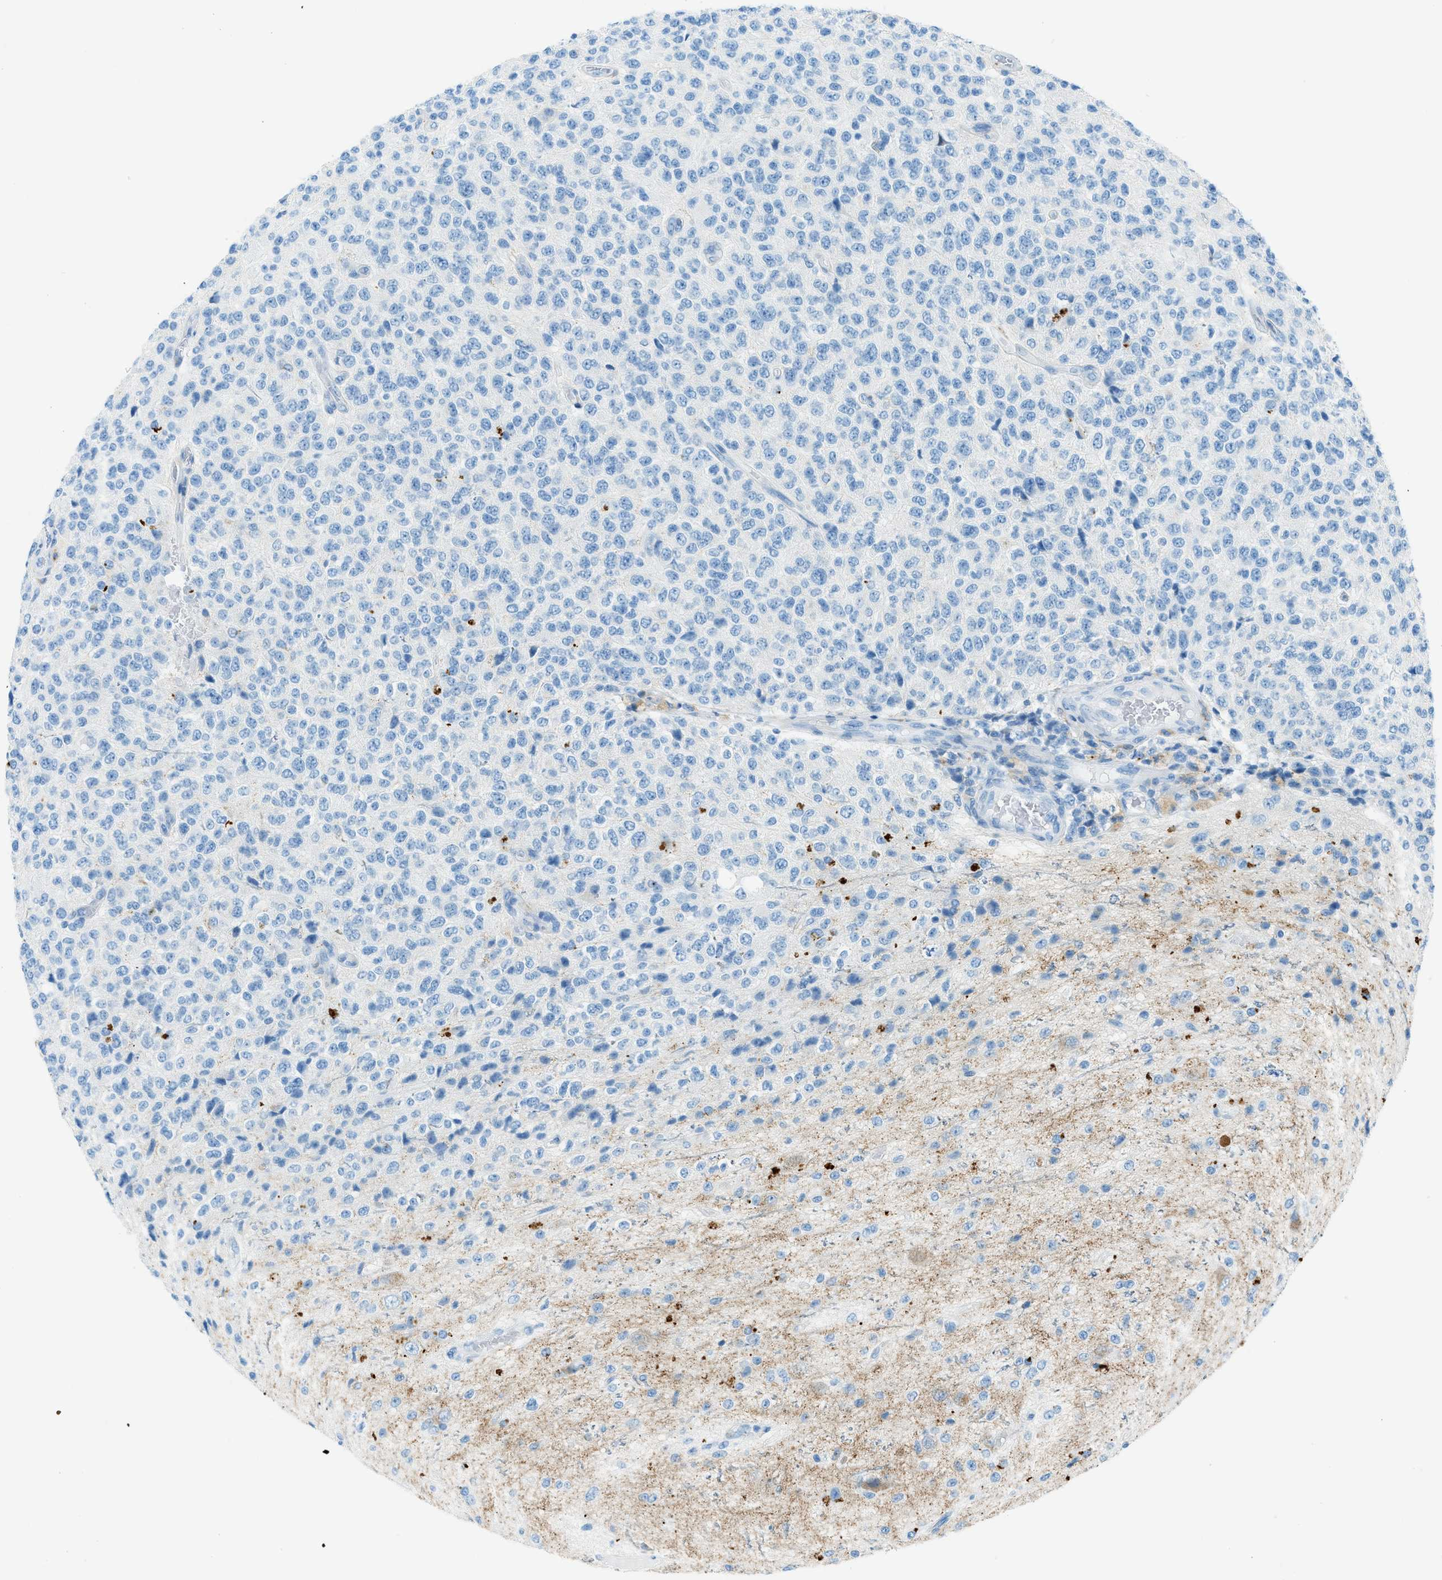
{"staining": {"intensity": "negative", "quantity": "none", "location": "none"}, "tissue": "glioma", "cell_type": "Tumor cells", "image_type": "cancer", "snomed": [{"axis": "morphology", "description": "Glioma, malignant, High grade"}, {"axis": "topography", "description": "pancreas cauda"}], "caption": "Immunohistochemistry (IHC) image of neoplastic tissue: malignant high-grade glioma stained with DAB (3,3'-diaminobenzidine) reveals no significant protein positivity in tumor cells. Brightfield microscopy of IHC stained with DAB (3,3'-diaminobenzidine) (brown) and hematoxylin (blue), captured at high magnification.", "gene": "C21orf62", "patient": {"sex": "male", "age": 60}}